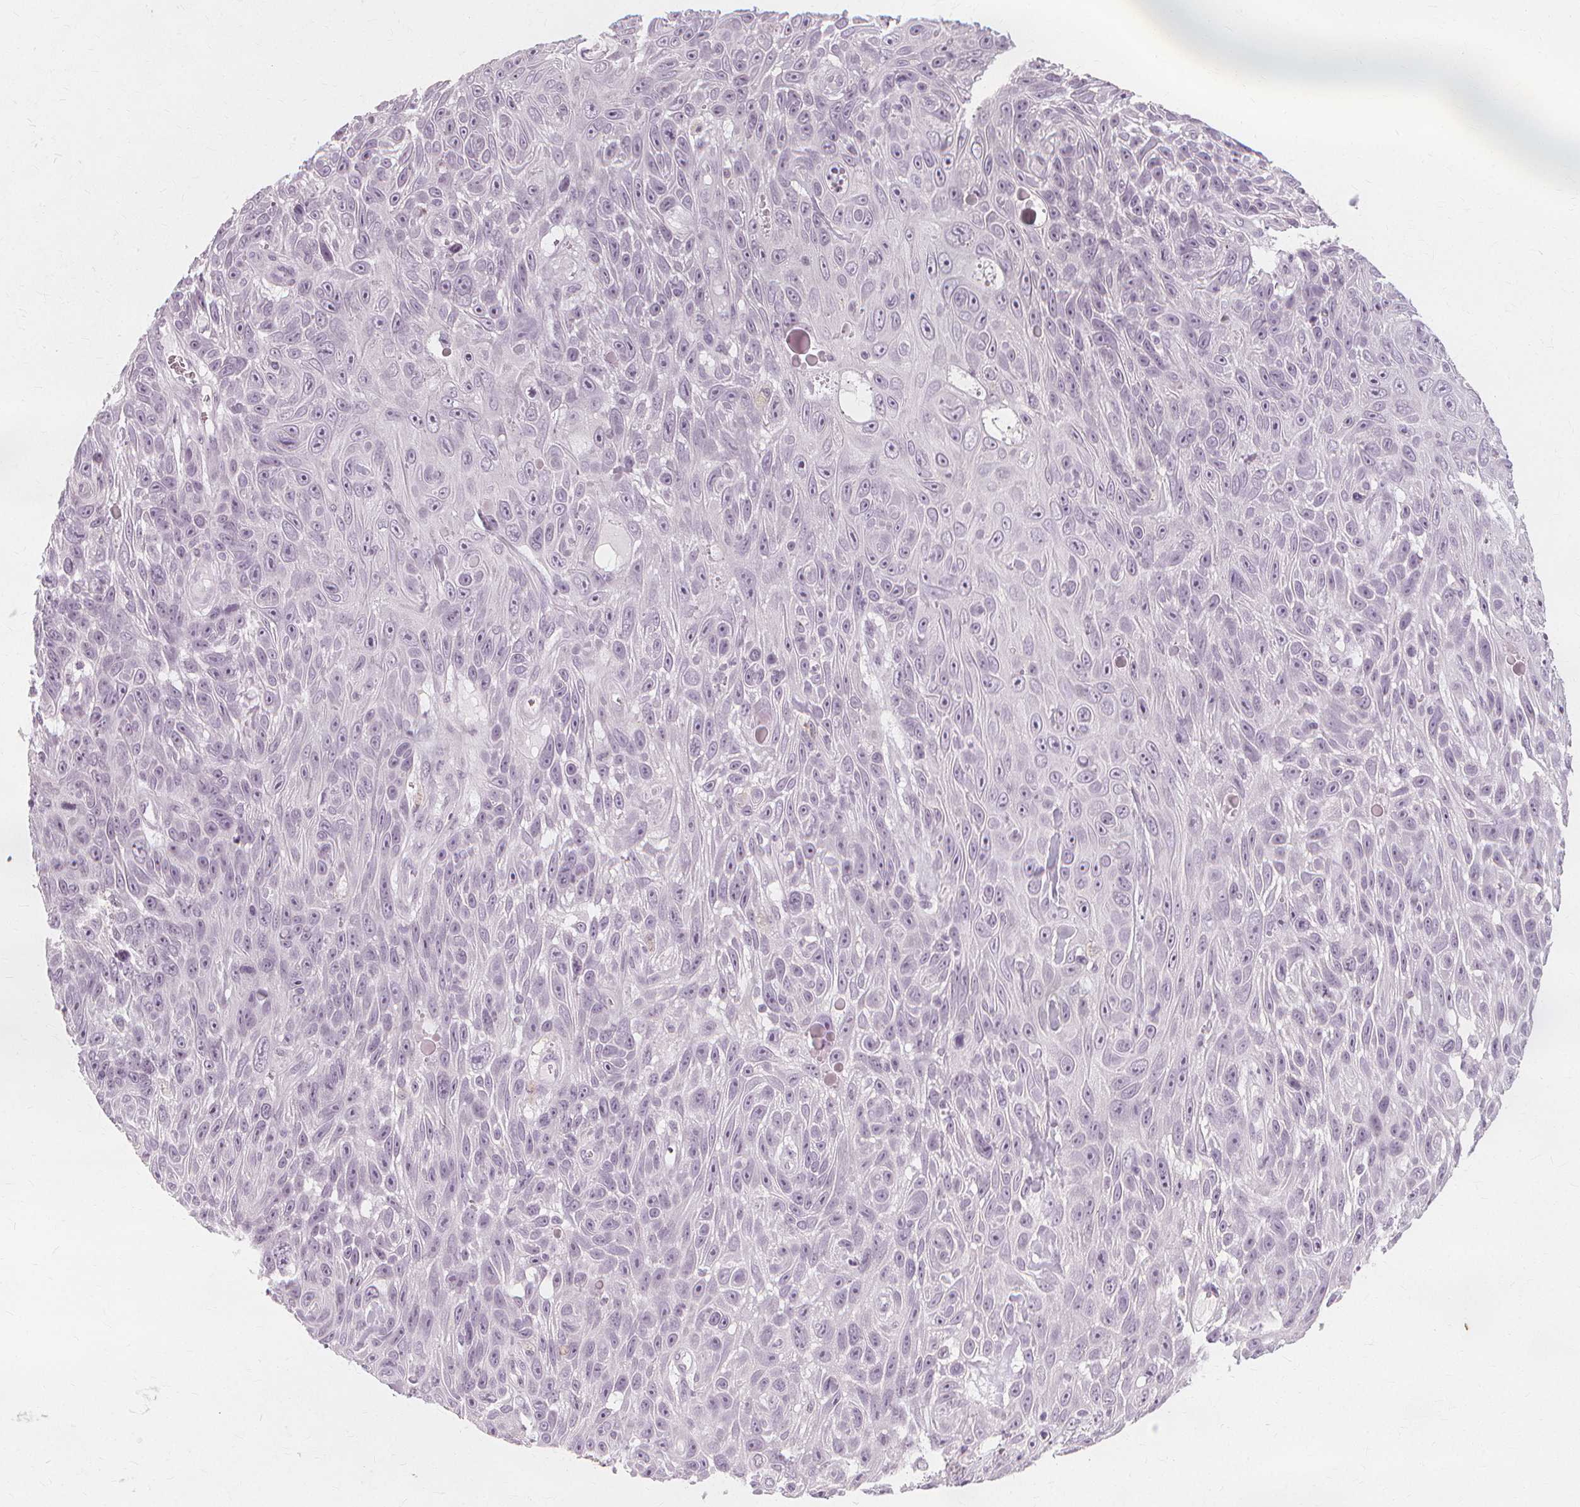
{"staining": {"intensity": "weak", "quantity": "<25%", "location": "nuclear"}, "tissue": "skin cancer", "cell_type": "Tumor cells", "image_type": "cancer", "snomed": [{"axis": "morphology", "description": "Squamous cell carcinoma, NOS"}, {"axis": "topography", "description": "Skin"}], "caption": "The IHC micrograph has no significant positivity in tumor cells of skin cancer tissue. The staining was performed using DAB to visualize the protein expression in brown, while the nuclei were stained in blue with hematoxylin (Magnification: 20x).", "gene": "NXPE1", "patient": {"sex": "male", "age": 82}}